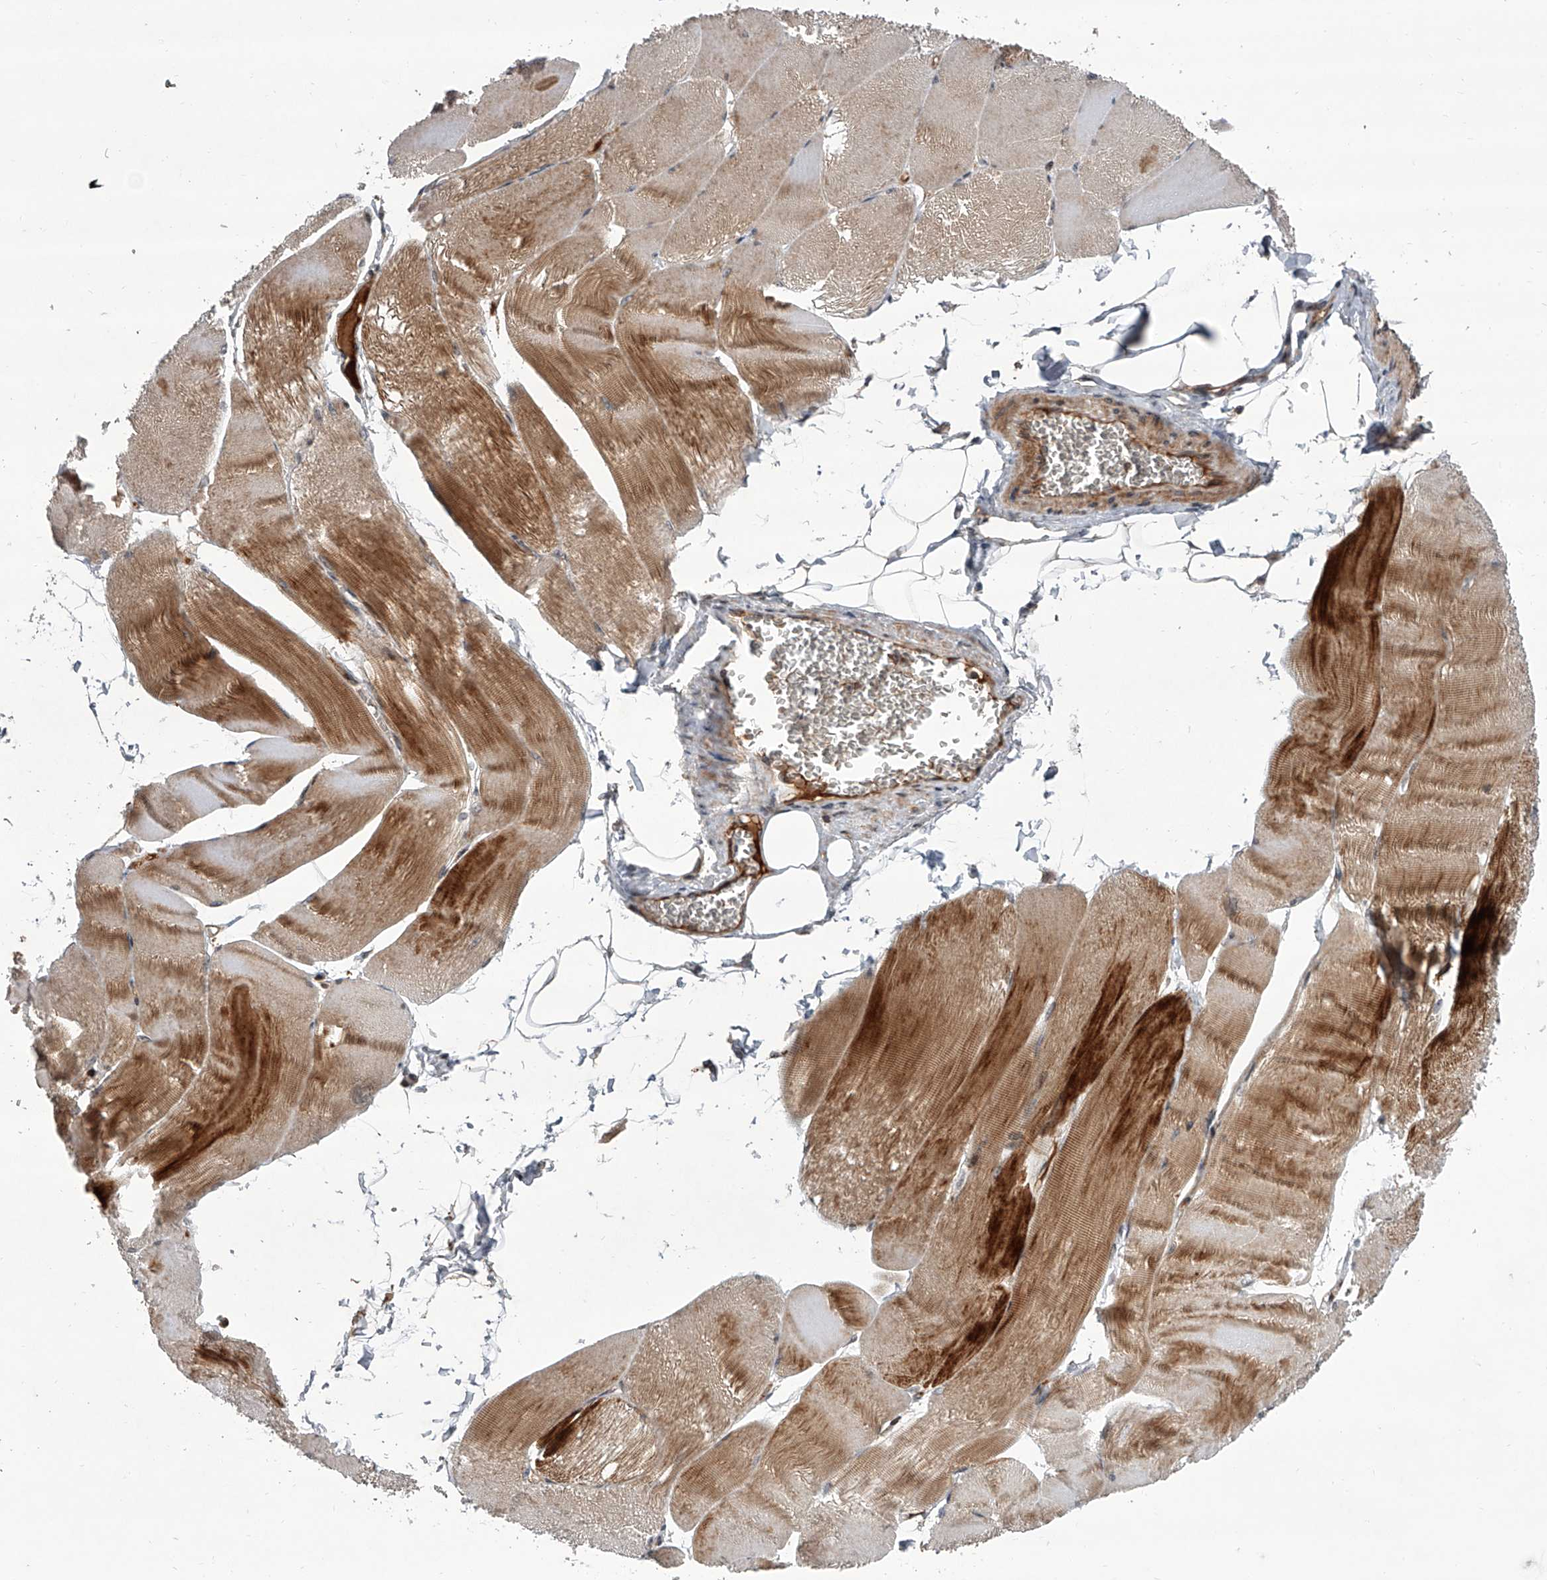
{"staining": {"intensity": "strong", "quantity": "25%-75%", "location": "cytoplasmic/membranous"}, "tissue": "skeletal muscle", "cell_type": "Myocytes", "image_type": "normal", "snomed": [{"axis": "morphology", "description": "Normal tissue, NOS"}, {"axis": "morphology", "description": "Basal cell carcinoma"}, {"axis": "topography", "description": "Skeletal muscle"}], "caption": "Protein staining displays strong cytoplasmic/membranous expression in about 25%-75% of myocytes in unremarkable skeletal muscle. The staining is performed using DAB brown chromogen to label protein expression. The nuclei are counter-stained blue using hematoxylin.", "gene": "USP47", "patient": {"sex": "female", "age": 64}}